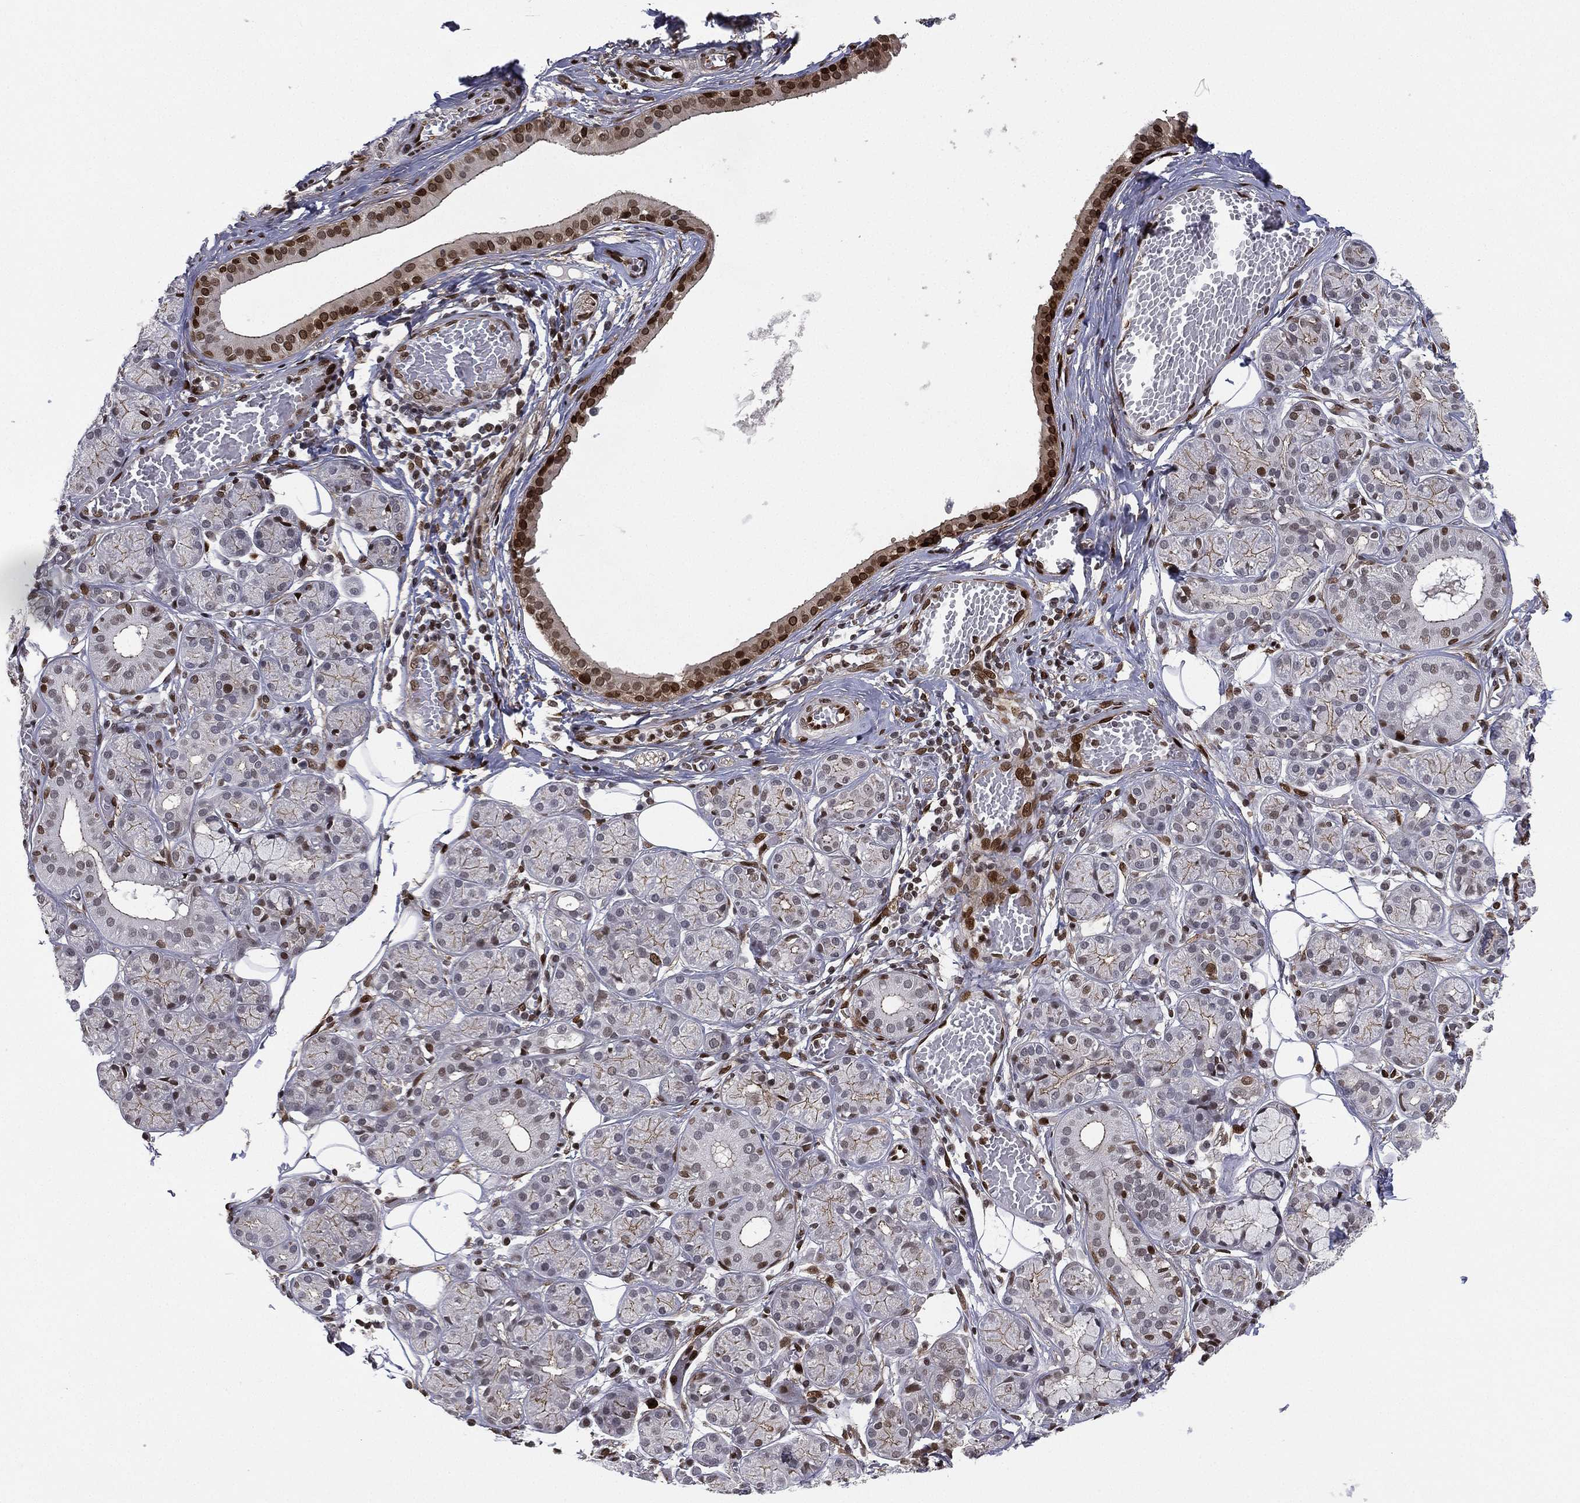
{"staining": {"intensity": "strong", "quantity": "25%-75%", "location": "nuclear"}, "tissue": "salivary gland", "cell_type": "Glandular cells", "image_type": "normal", "snomed": [{"axis": "morphology", "description": "Normal tissue, NOS"}, {"axis": "topography", "description": "Salivary gland"}, {"axis": "topography", "description": "Peripheral nerve tissue"}], "caption": "High-power microscopy captured an immunohistochemistry photomicrograph of normal salivary gland, revealing strong nuclear positivity in about 25%-75% of glandular cells. Using DAB (3,3'-diaminobenzidine) (brown) and hematoxylin (blue) stains, captured at high magnification using brightfield microscopy.", "gene": "LMNB1", "patient": {"sex": "male", "age": 71}}